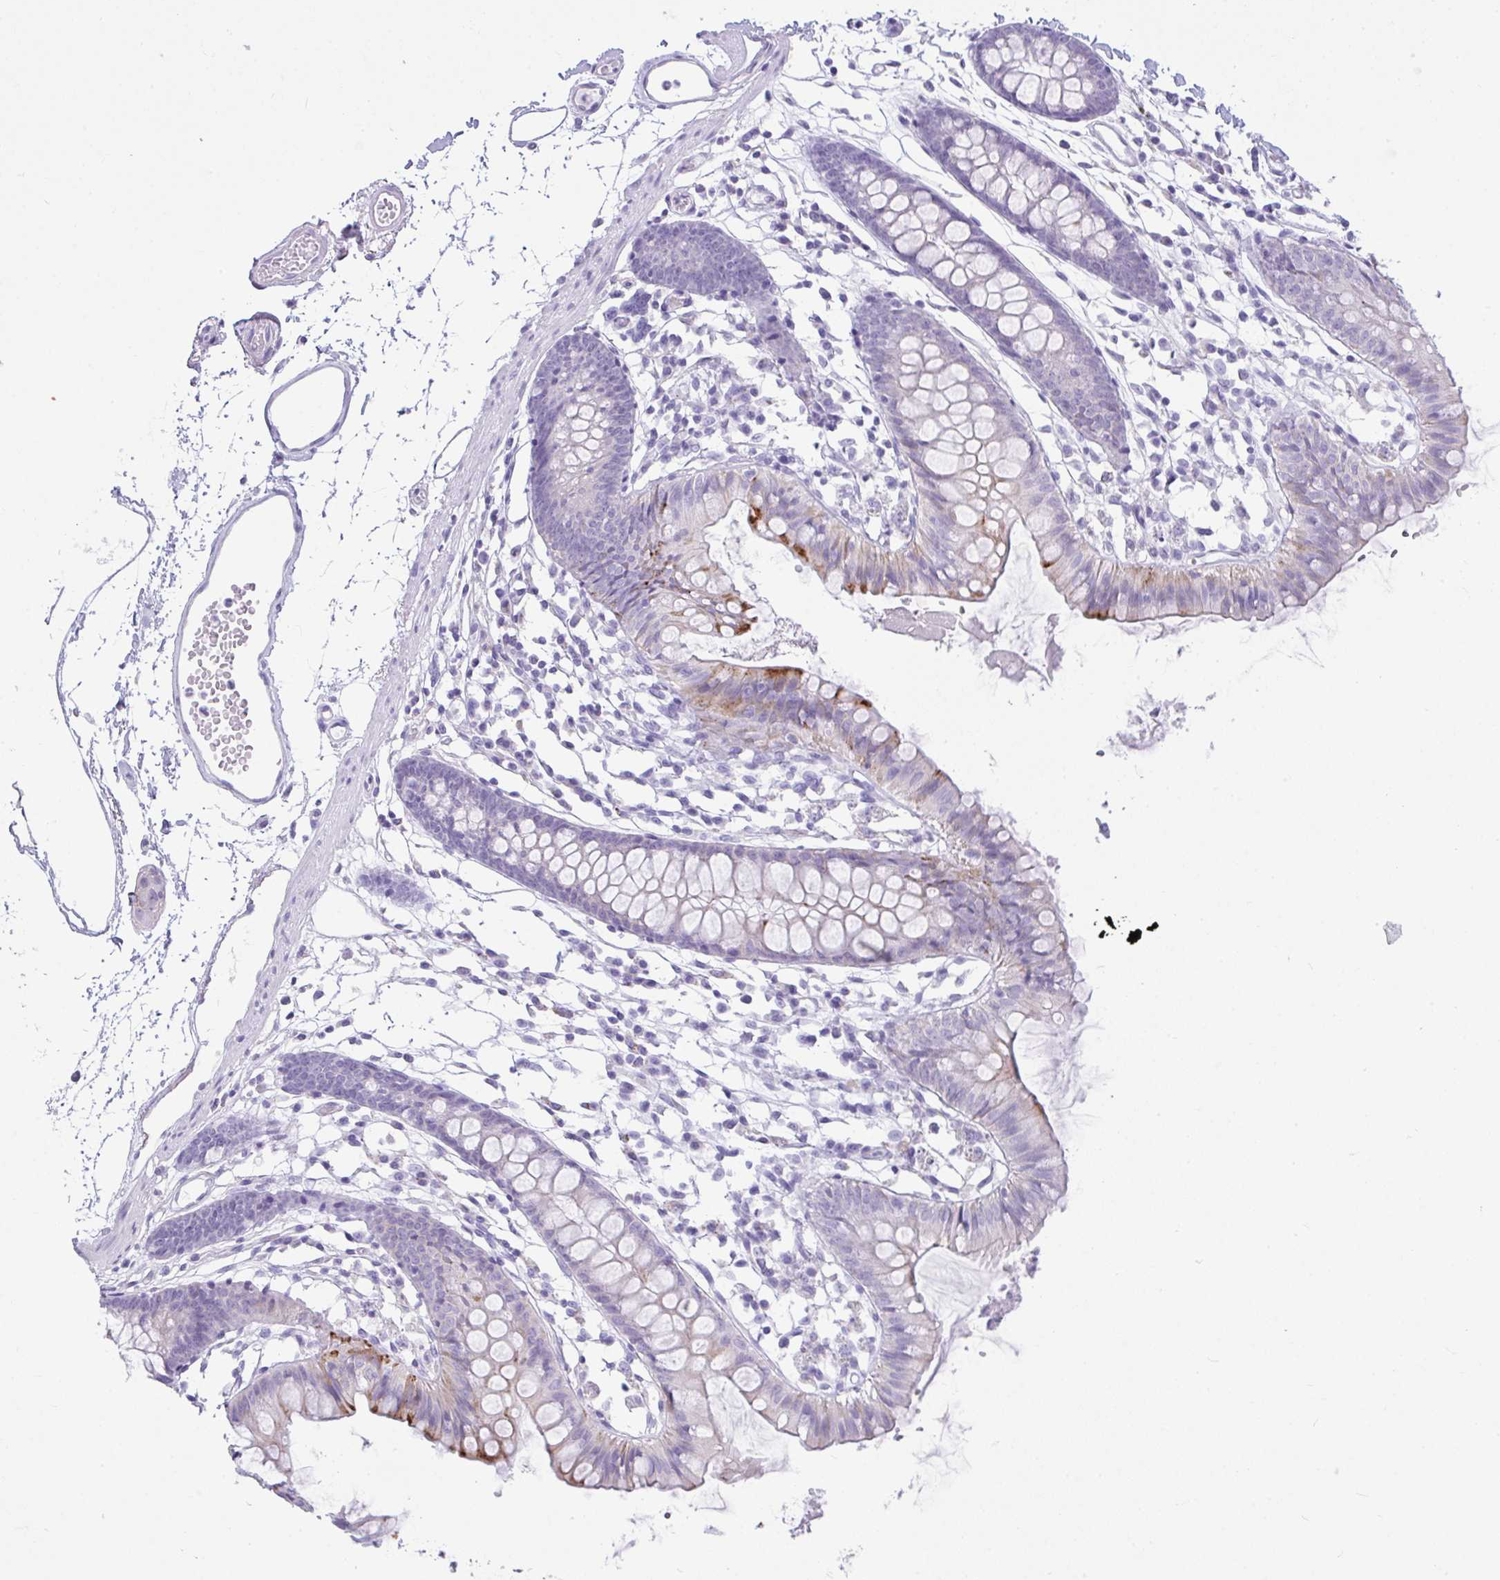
{"staining": {"intensity": "negative", "quantity": "none", "location": "none"}, "tissue": "colon", "cell_type": "Endothelial cells", "image_type": "normal", "snomed": [{"axis": "morphology", "description": "Normal tissue, NOS"}, {"axis": "topography", "description": "Colon"}], "caption": "This is an immunohistochemistry (IHC) micrograph of normal human colon. There is no expression in endothelial cells.", "gene": "RASL10A", "patient": {"sex": "female", "age": 84}}